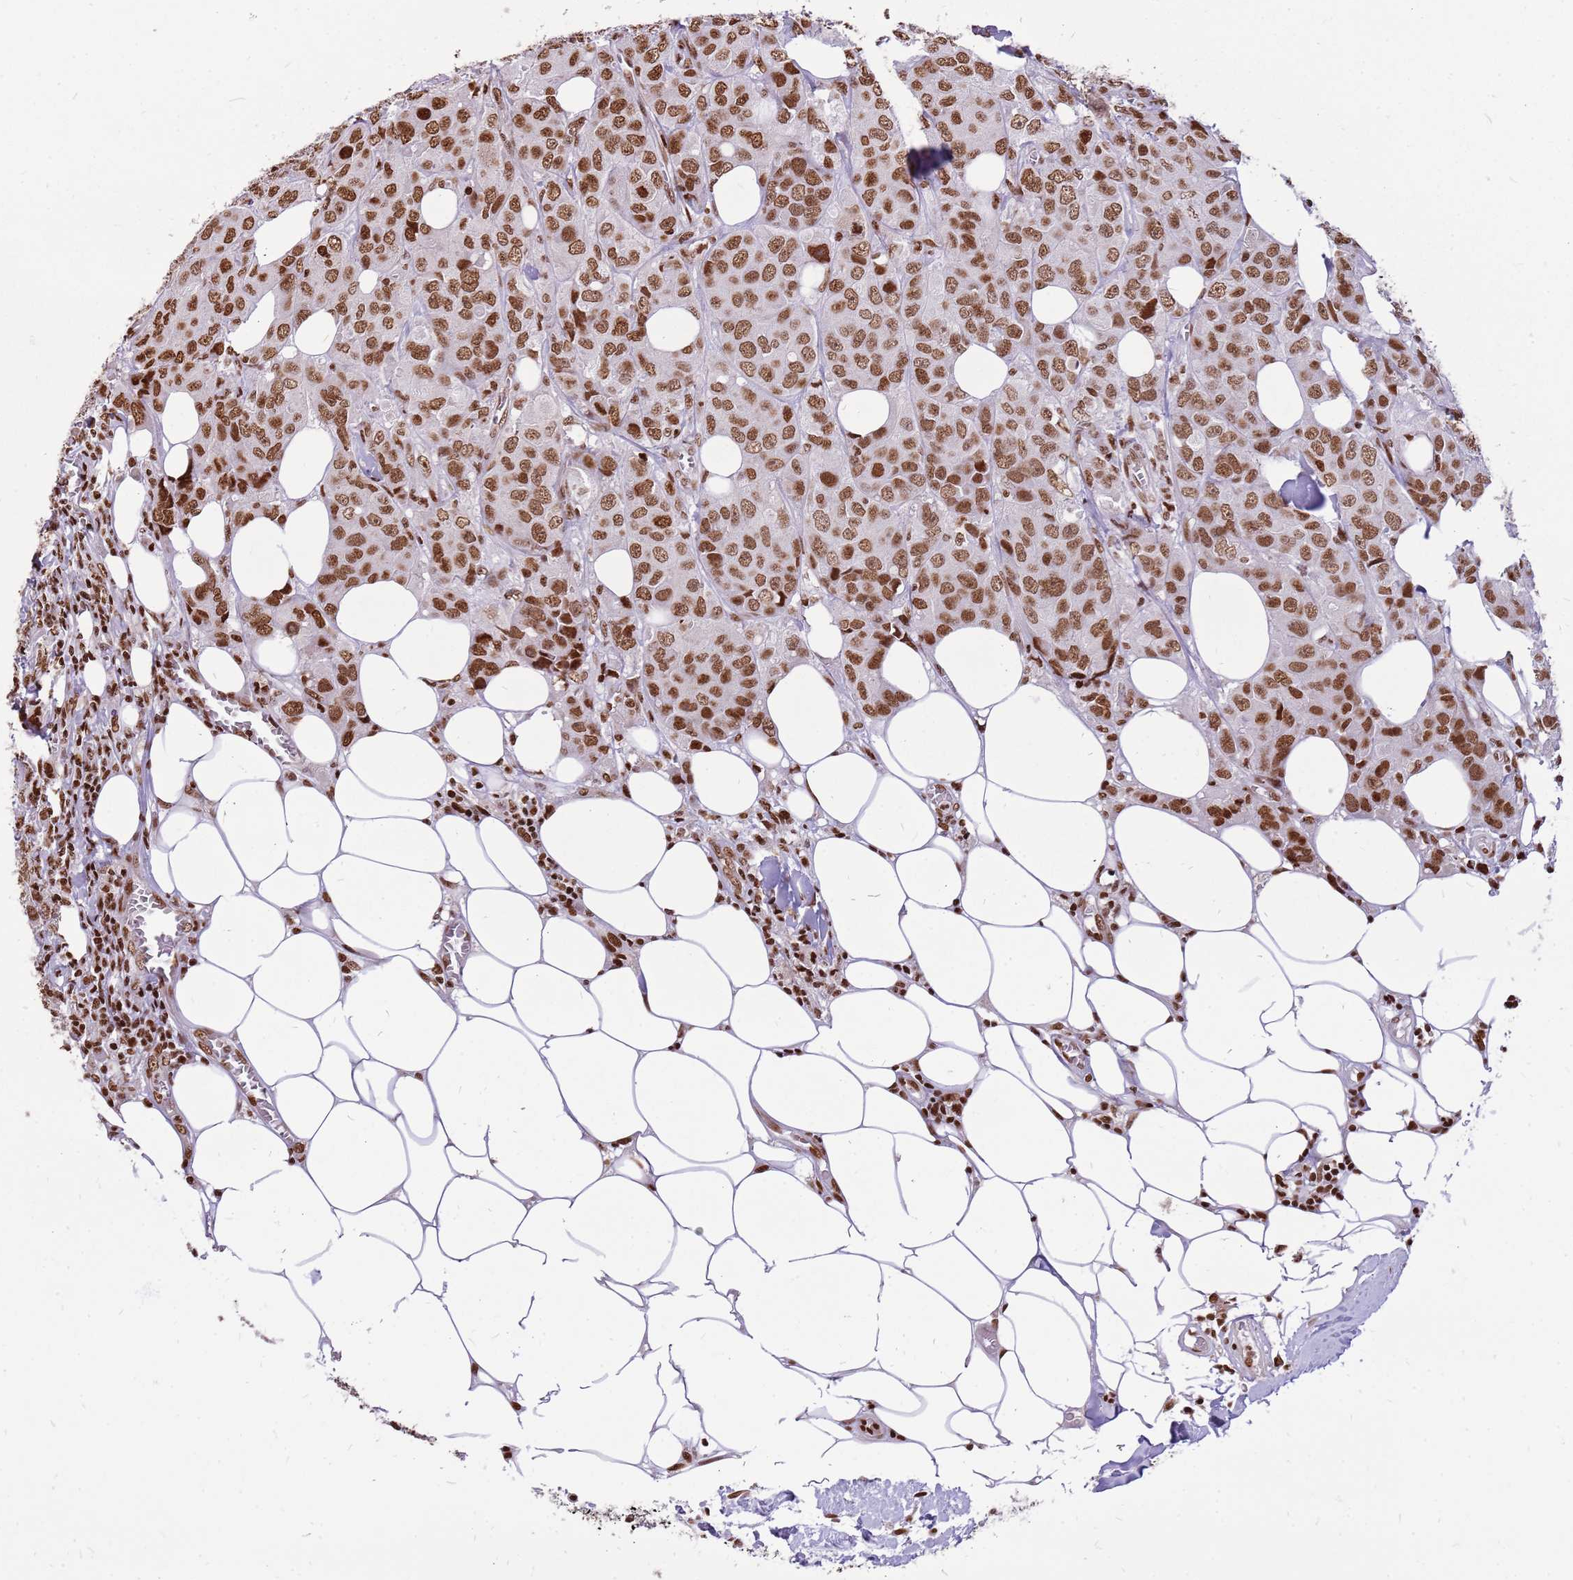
{"staining": {"intensity": "moderate", "quantity": ">75%", "location": "nuclear"}, "tissue": "breast cancer", "cell_type": "Tumor cells", "image_type": "cancer", "snomed": [{"axis": "morphology", "description": "Duct carcinoma"}, {"axis": "topography", "description": "Breast"}], "caption": "Moderate nuclear protein expression is seen in approximately >75% of tumor cells in breast infiltrating ductal carcinoma.", "gene": "WASHC4", "patient": {"sex": "female", "age": 43}}